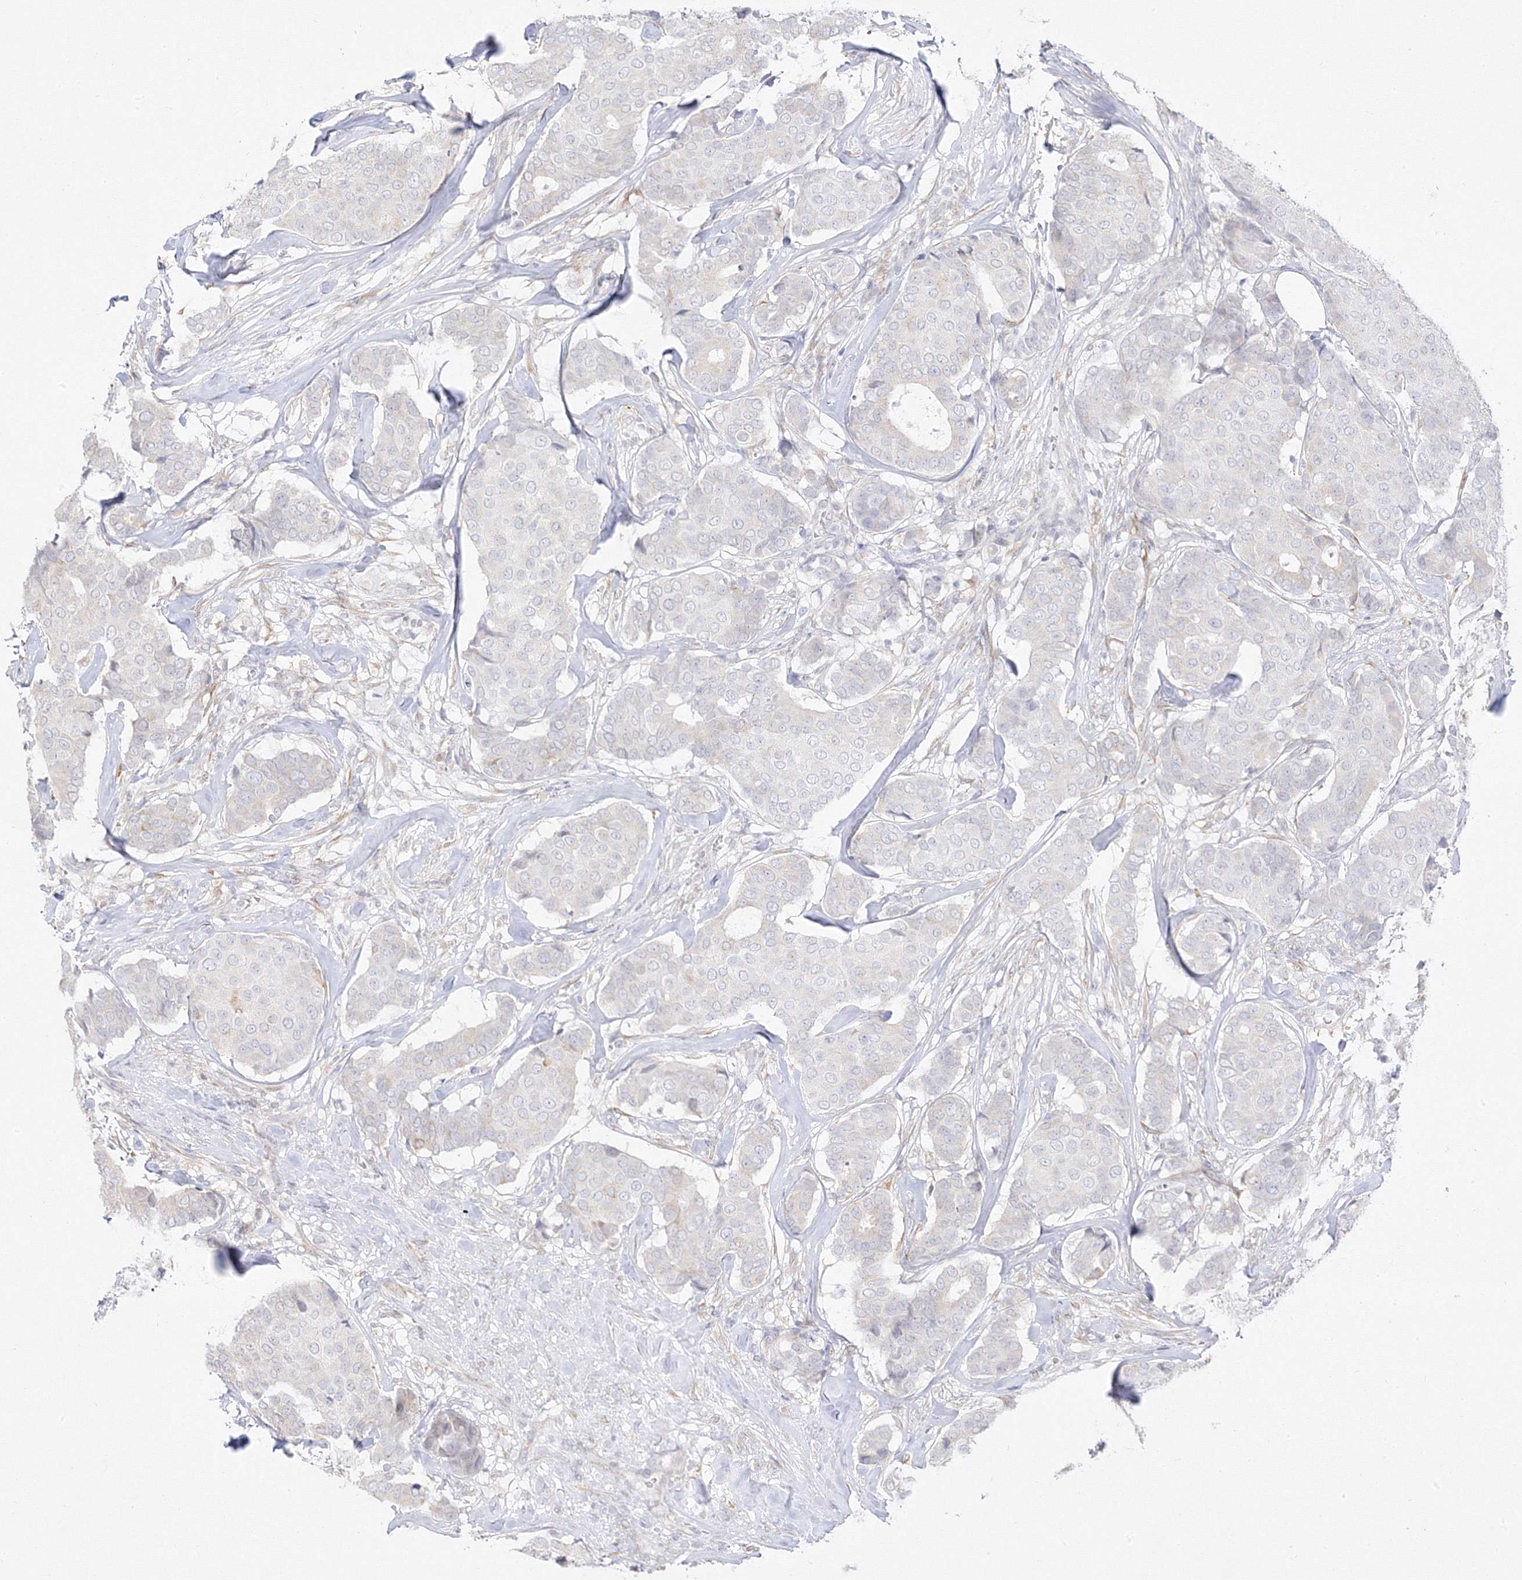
{"staining": {"intensity": "negative", "quantity": "none", "location": "none"}, "tissue": "breast cancer", "cell_type": "Tumor cells", "image_type": "cancer", "snomed": [{"axis": "morphology", "description": "Duct carcinoma"}, {"axis": "topography", "description": "Breast"}], "caption": "Immunohistochemical staining of human breast cancer exhibits no significant staining in tumor cells.", "gene": "C2CD2", "patient": {"sex": "female", "age": 75}}